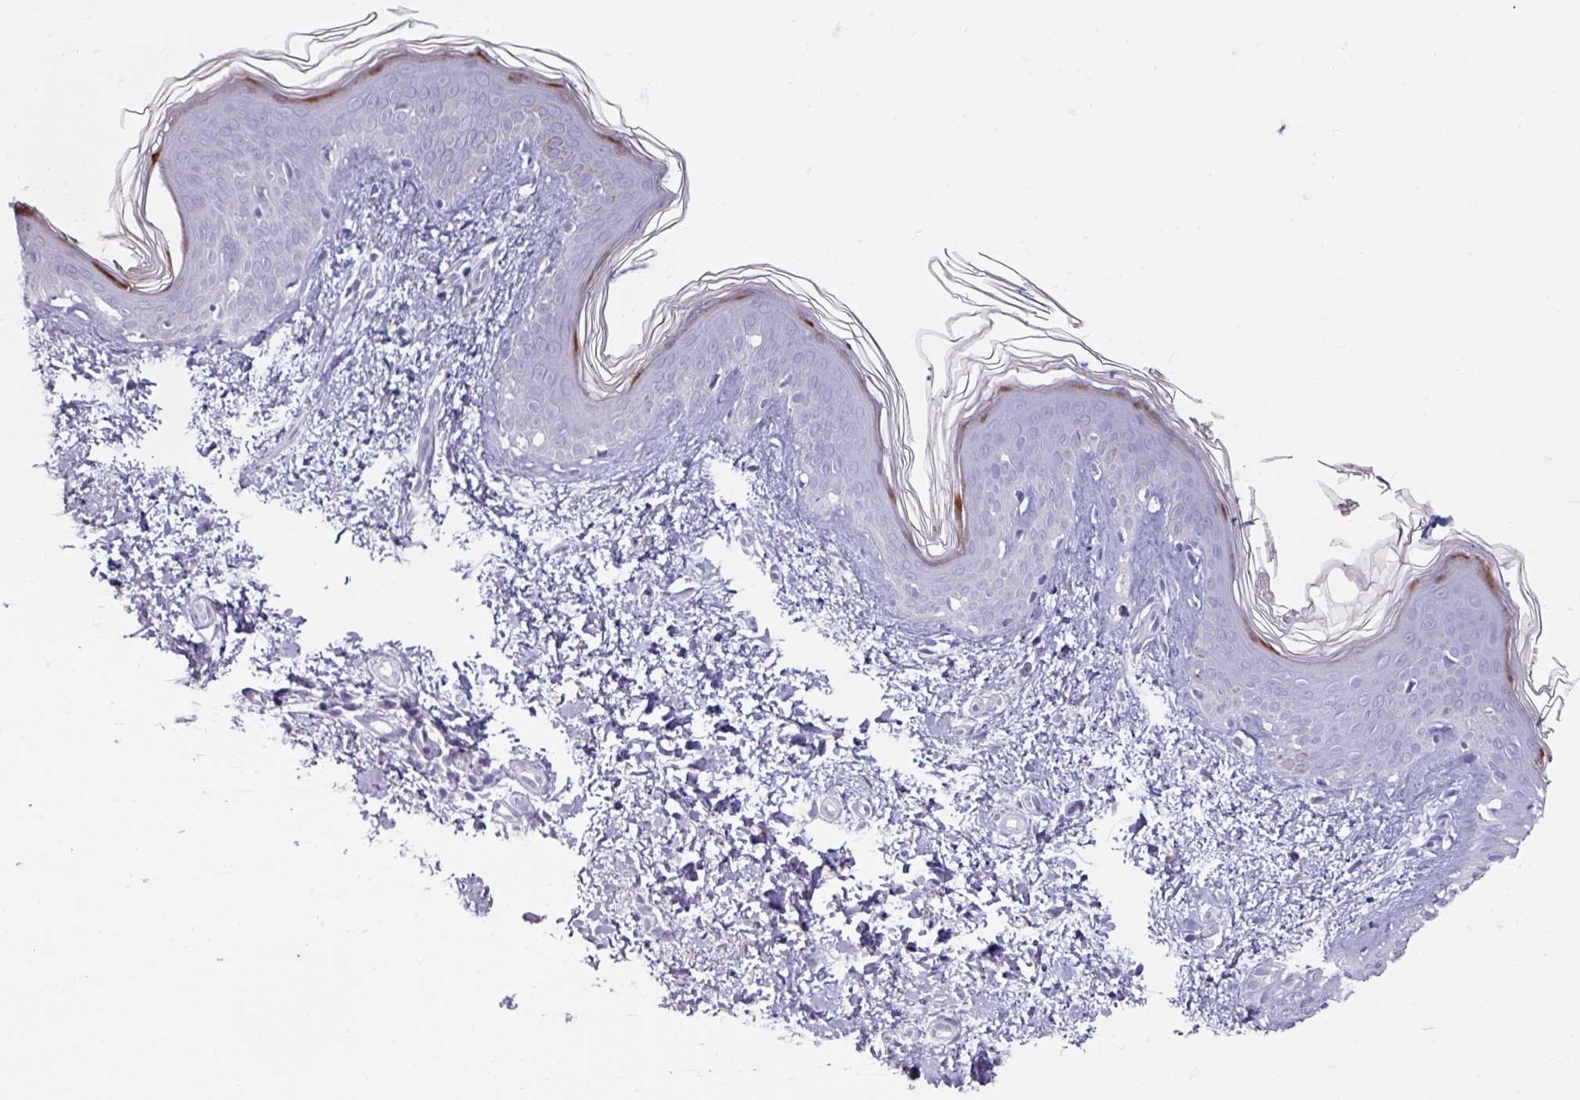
{"staining": {"intensity": "negative", "quantity": "none", "location": "none"}, "tissue": "skin", "cell_type": "Fibroblasts", "image_type": "normal", "snomed": [{"axis": "morphology", "description": "Normal tissue, NOS"}, {"axis": "topography", "description": "Skin"}], "caption": "A high-resolution histopathology image shows immunohistochemistry (IHC) staining of benign skin, which demonstrates no significant expression in fibroblasts. (DAB (3,3'-diaminobenzidine) immunohistochemistry, high magnification).", "gene": "ARG1", "patient": {"sex": "female", "age": 41}}